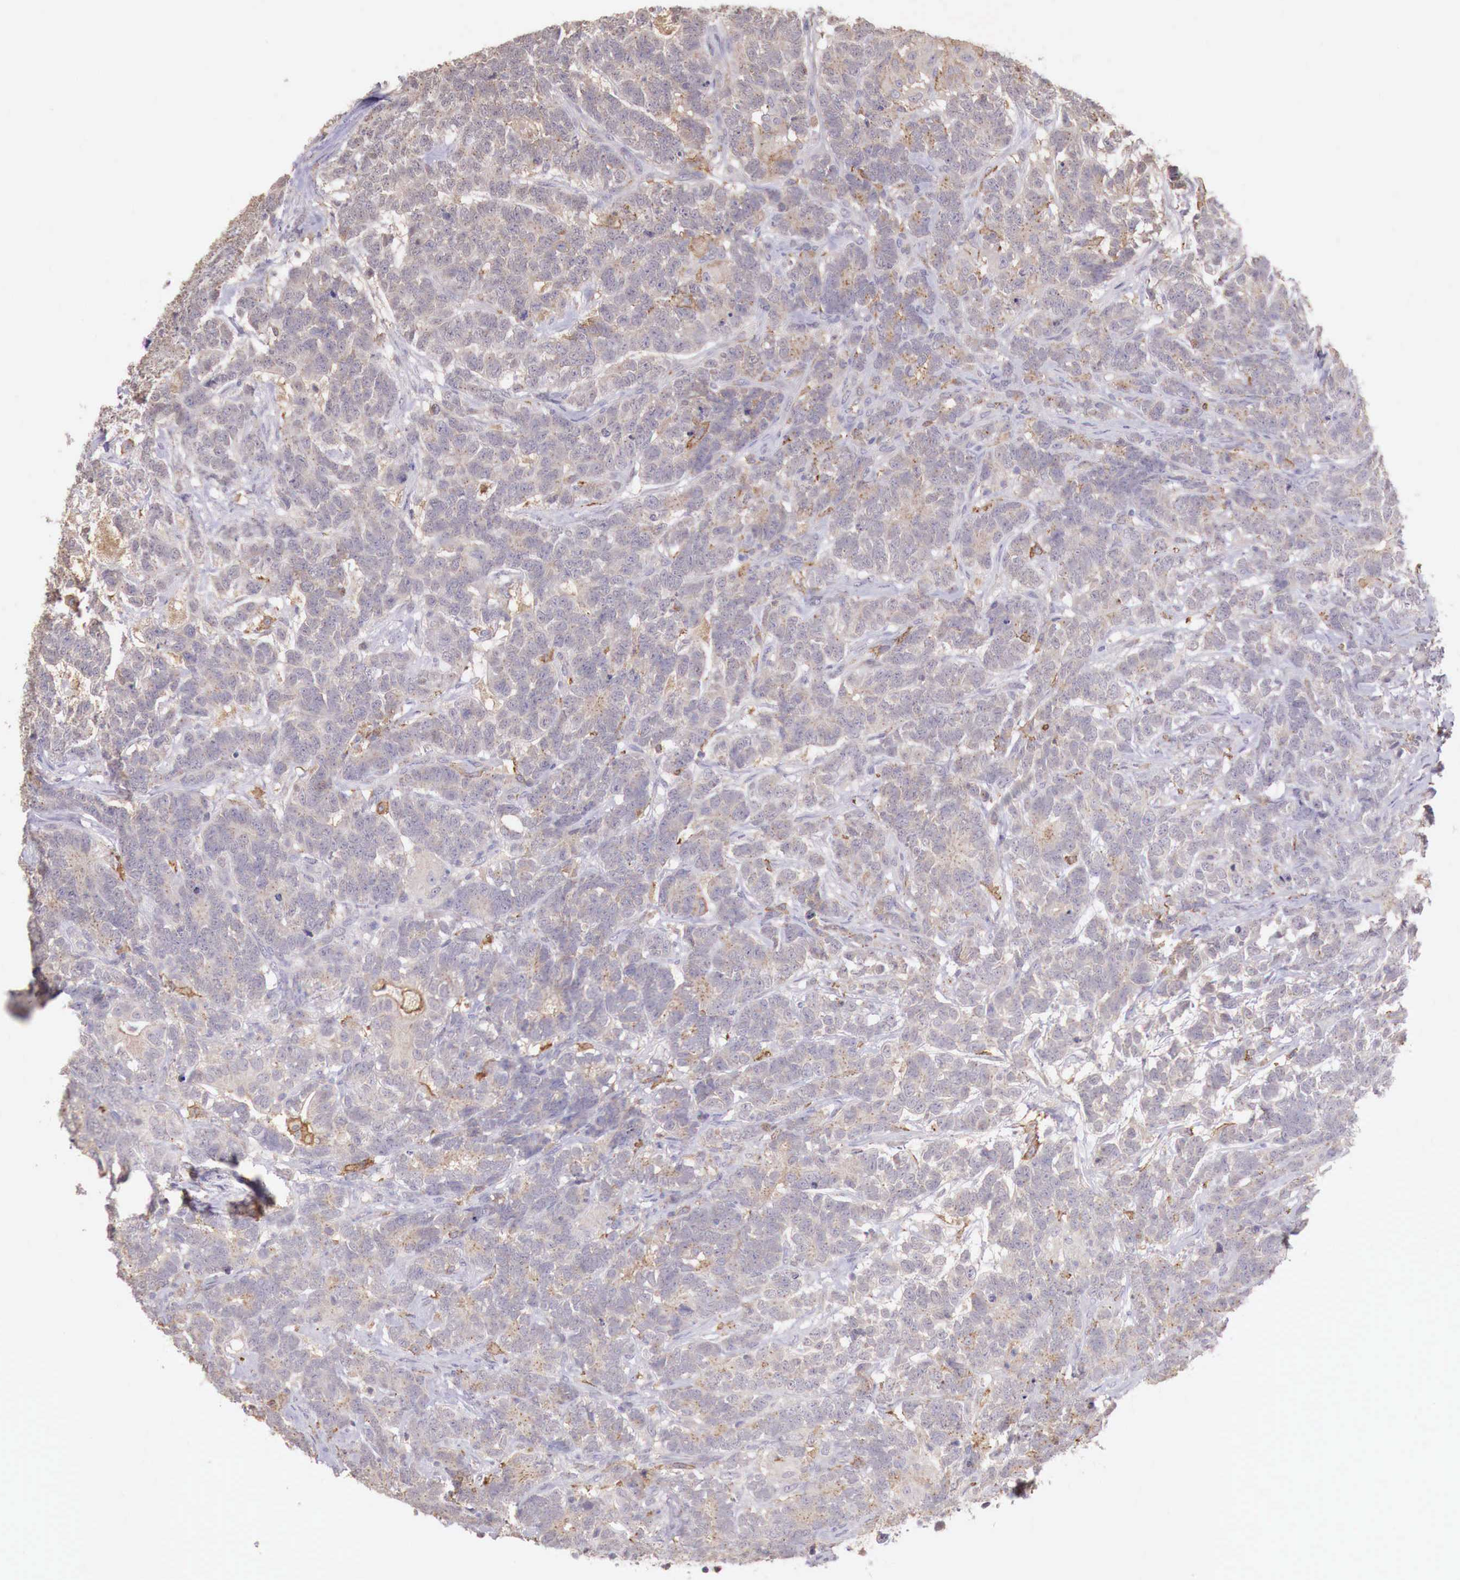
{"staining": {"intensity": "weak", "quantity": "25%-75%", "location": "cytoplasmic/membranous"}, "tissue": "testis cancer", "cell_type": "Tumor cells", "image_type": "cancer", "snomed": [{"axis": "morphology", "description": "Carcinoma, Embryonal, NOS"}, {"axis": "topography", "description": "Testis"}], "caption": "A low amount of weak cytoplasmic/membranous expression is identified in about 25%-75% of tumor cells in testis cancer tissue.", "gene": "CHRDL1", "patient": {"sex": "male", "age": 26}}